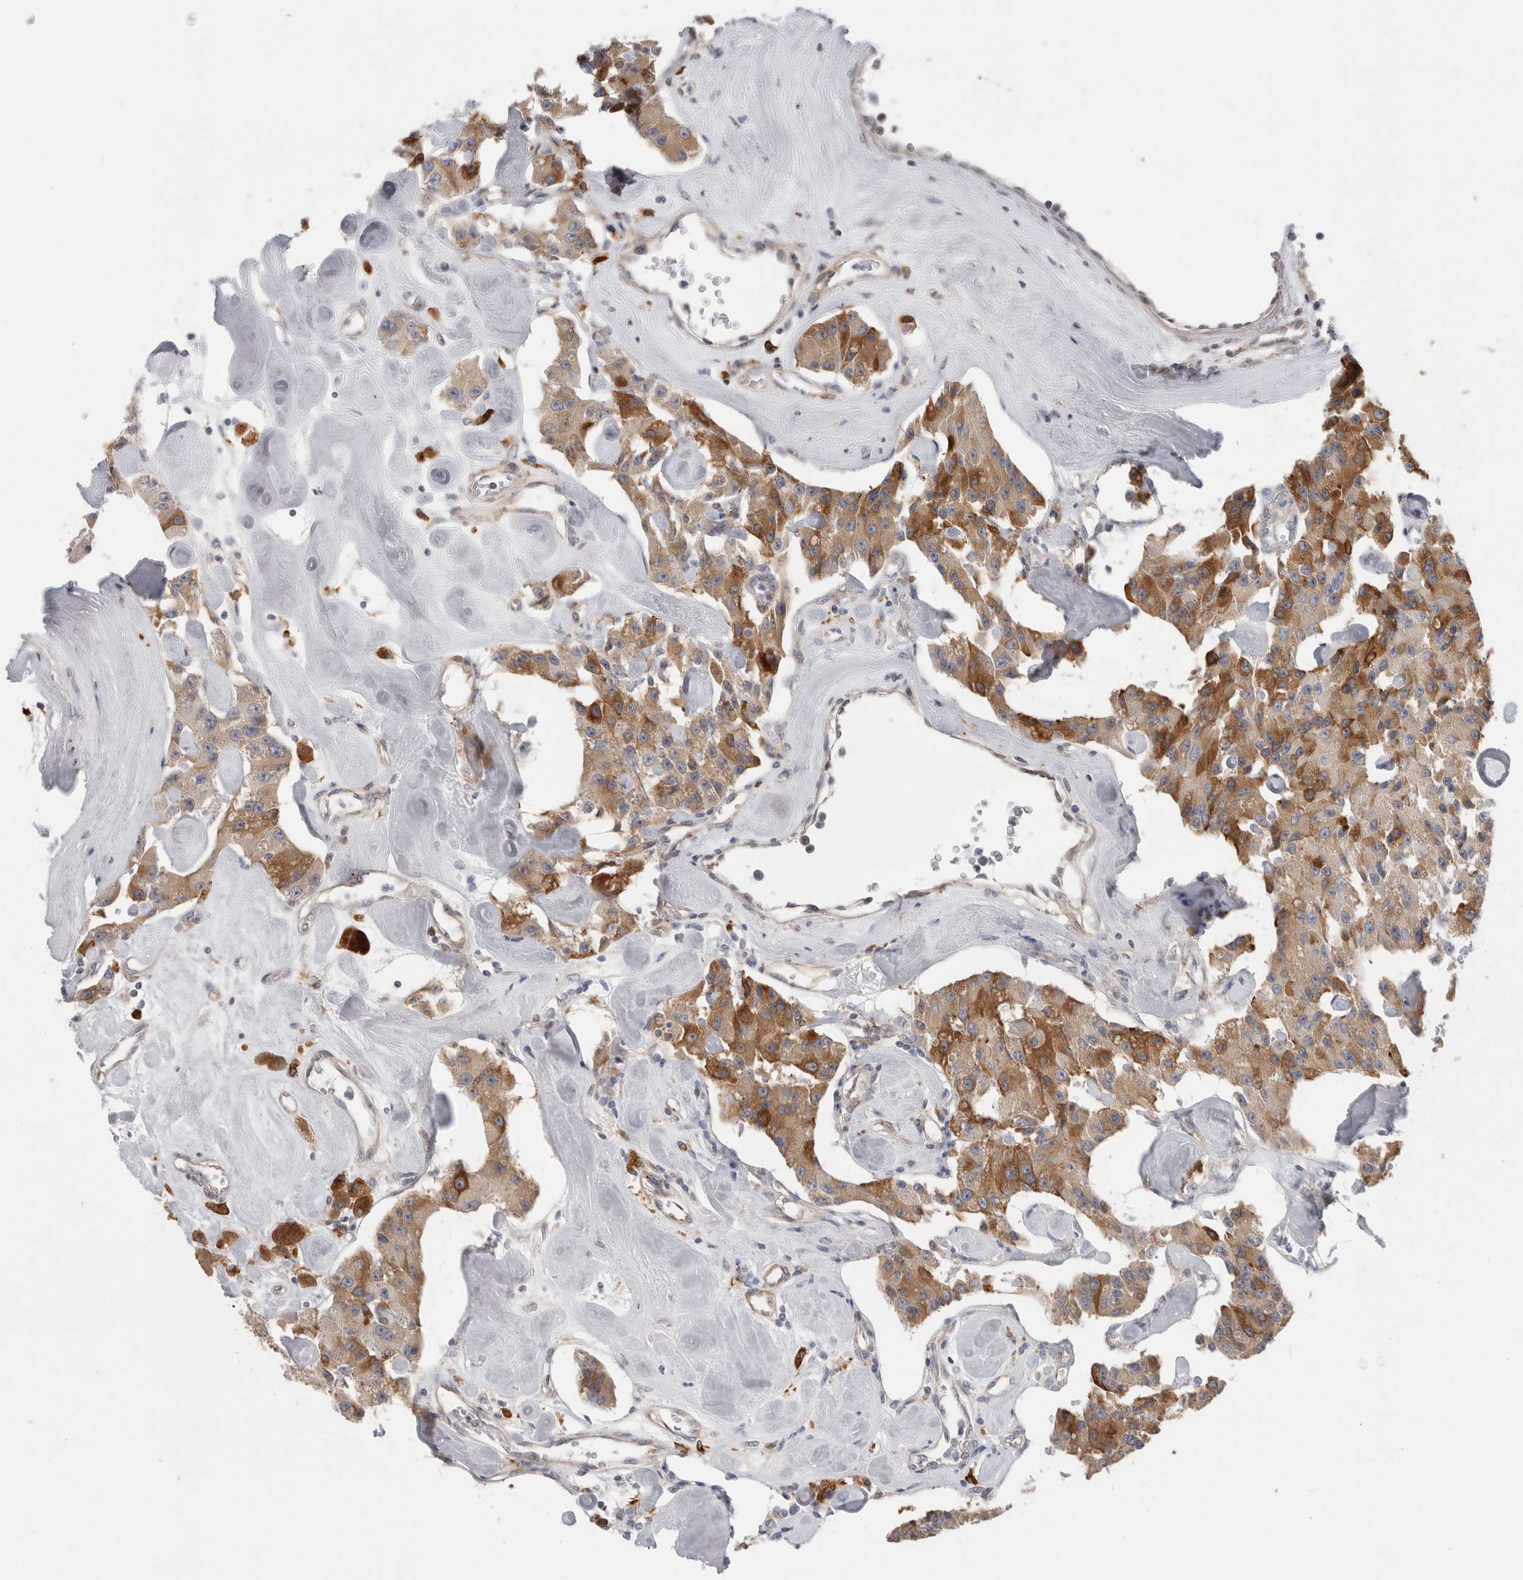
{"staining": {"intensity": "moderate", "quantity": ">75%", "location": "cytoplasmic/membranous"}, "tissue": "carcinoid", "cell_type": "Tumor cells", "image_type": "cancer", "snomed": [{"axis": "morphology", "description": "Carcinoid, malignant, NOS"}, {"axis": "topography", "description": "Pancreas"}], "caption": "Protein expression analysis of human carcinoid reveals moderate cytoplasmic/membranous staining in about >75% of tumor cells.", "gene": "SYTL5", "patient": {"sex": "male", "age": 41}}